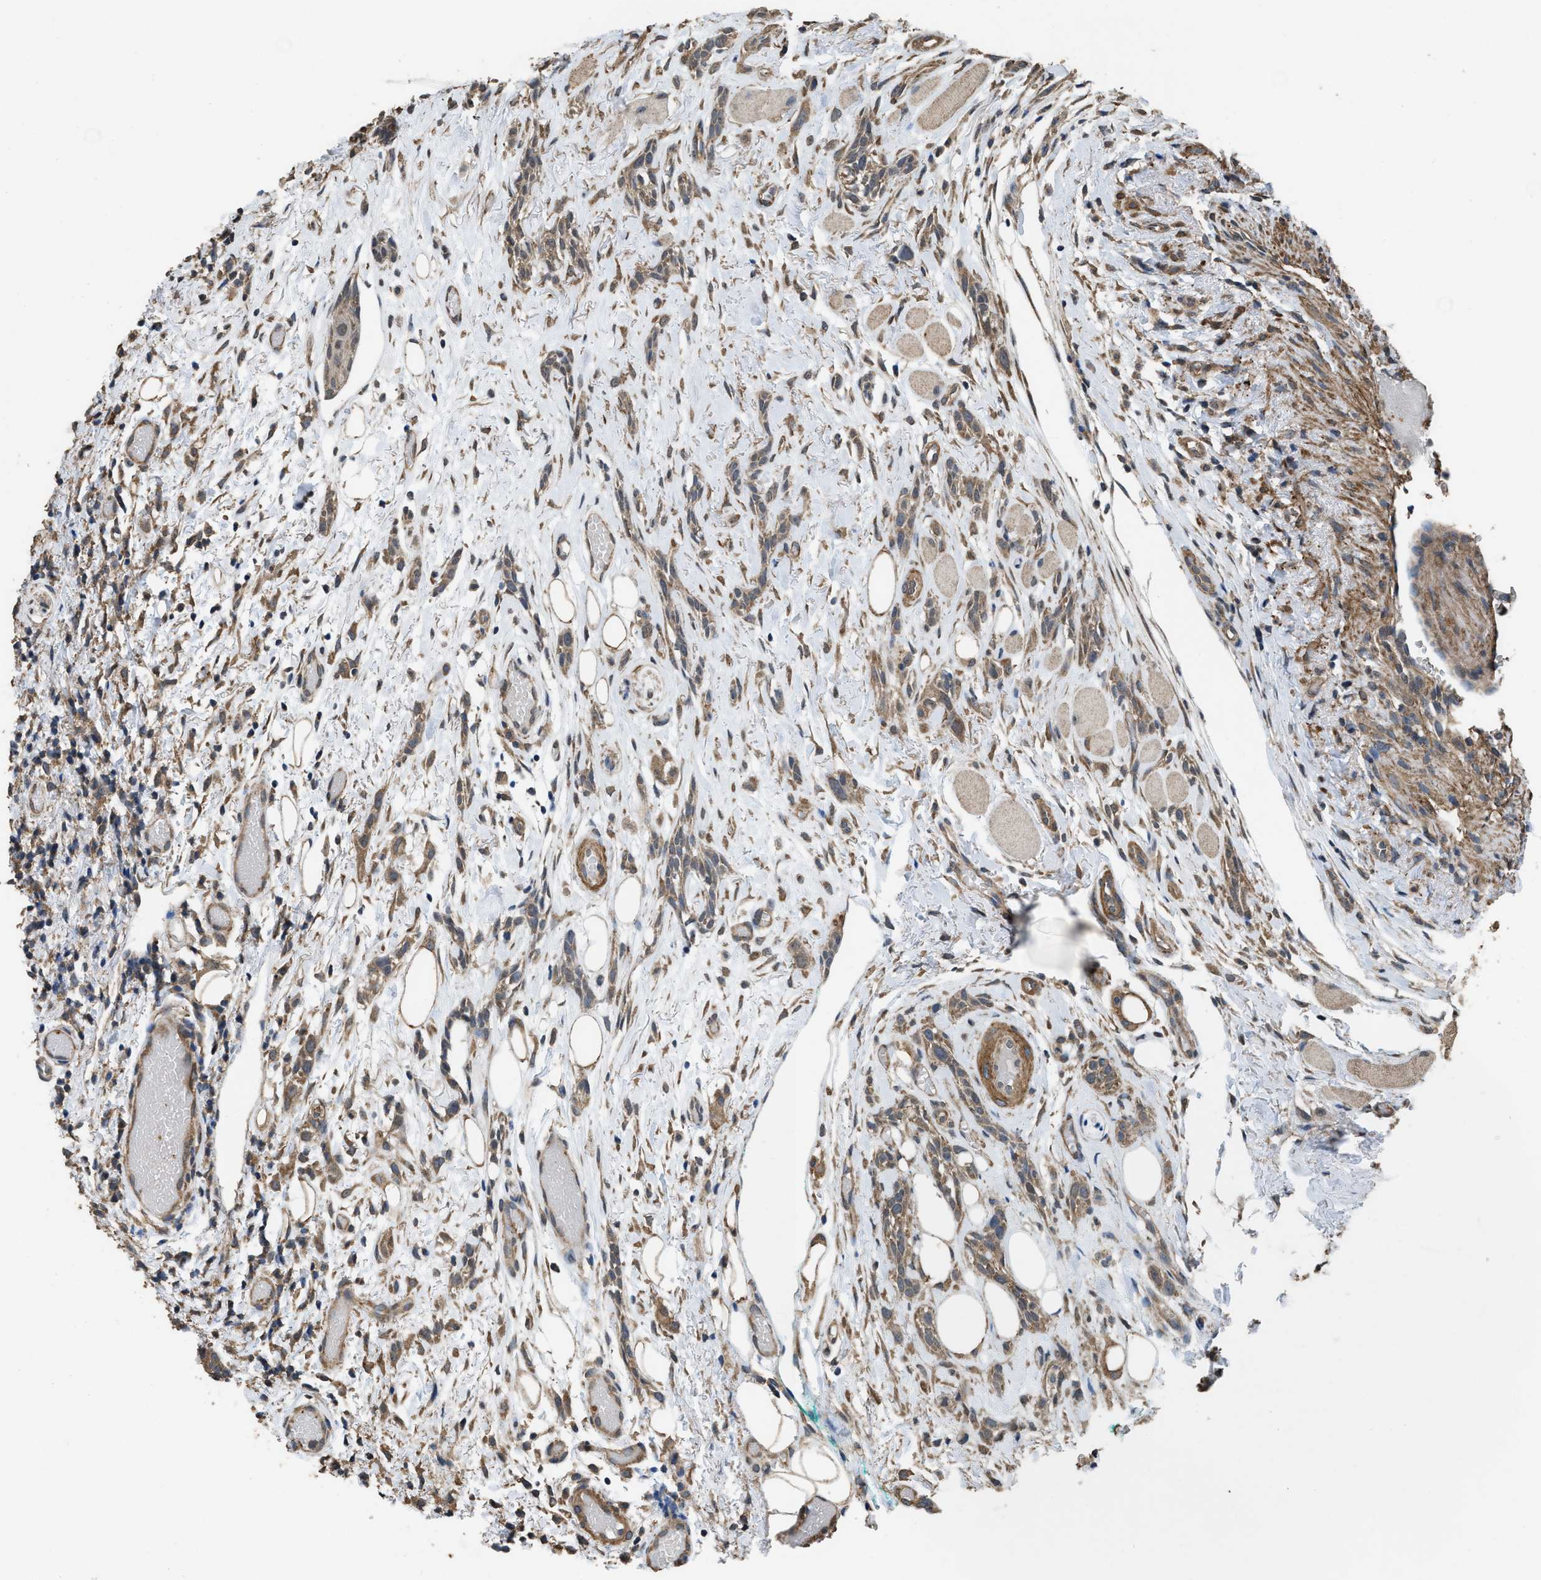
{"staining": {"intensity": "moderate", "quantity": "25%-75%", "location": "cytoplasmic/membranous"}, "tissue": "oral mucosa", "cell_type": "Squamous epithelial cells", "image_type": "normal", "snomed": [{"axis": "morphology", "description": "Normal tissue, NOS"}, {"axis": "morphology", "description": "Squamous cell carcinoma, NOS"}, {"axis": "topography", "description": "Oral tissue"}, {"axis": "topography", "description": "Salivary gland"}, {"axis": "topography", "description": "Head-Neck"}], "caption": "A medium amount of moderate cytoplasmic/membranous positivity is appreciated in about 25%-75% of squamous epithelial cells in normal oral mucosa.", "gene": "ARL6", "patient": {"sex": "female", "age": 62}}